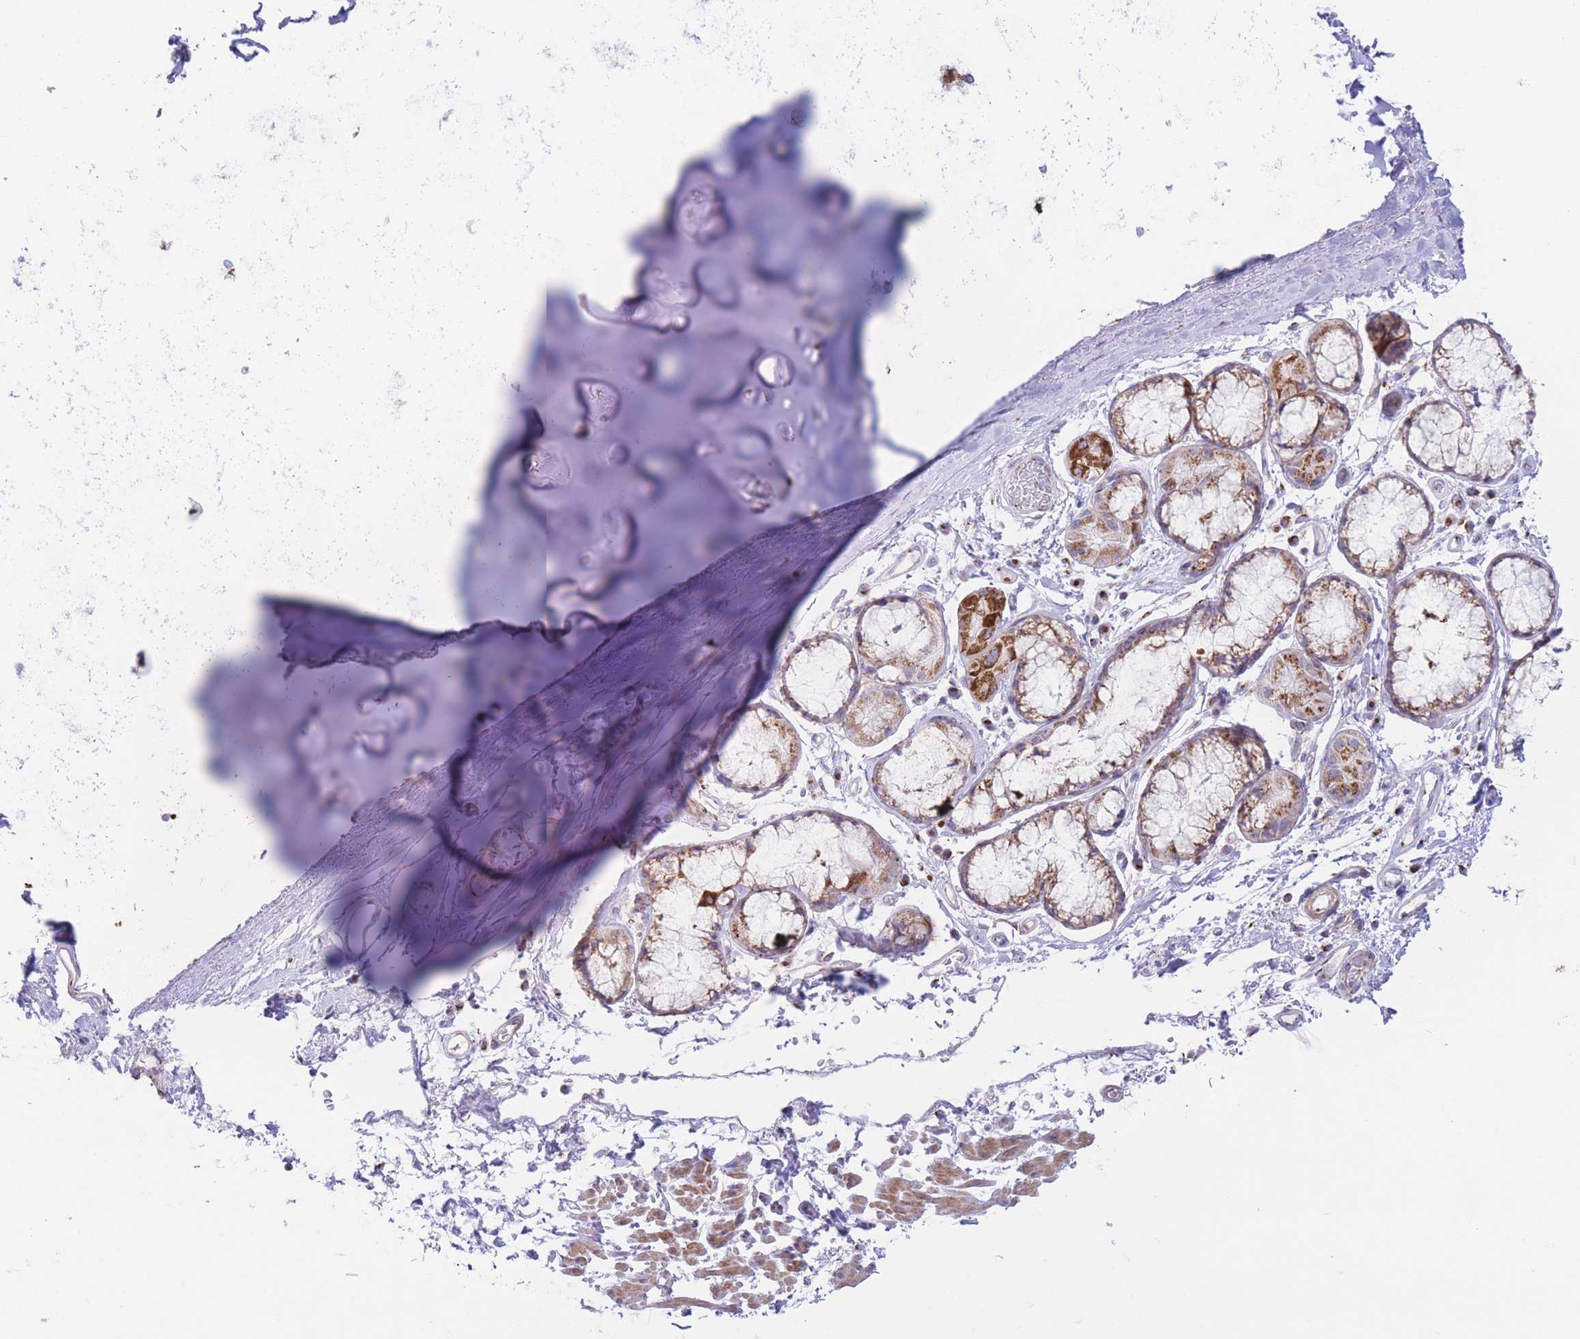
{"staining": {"intensity": "negative", "quantity": "none", "location": "none"}, "tissue": "adipose tissue", "cell_type": "Adipocytes", "image_type": "normal", "snomed": [{"axis": "morphology", "description": "Normal tissue, NOS"}, {"axis": "topography", "description": "Cartilage tissue"}], "caption": "Immunohistochemistry histopathology image of normal adipose tissue: human adipose tissue stained with DAB (3,3'-diaminobenzidine) displays no significant protein expression in adipocytes.", "gene": "MPND", "patient": {"sex": "male", "age": 73}}